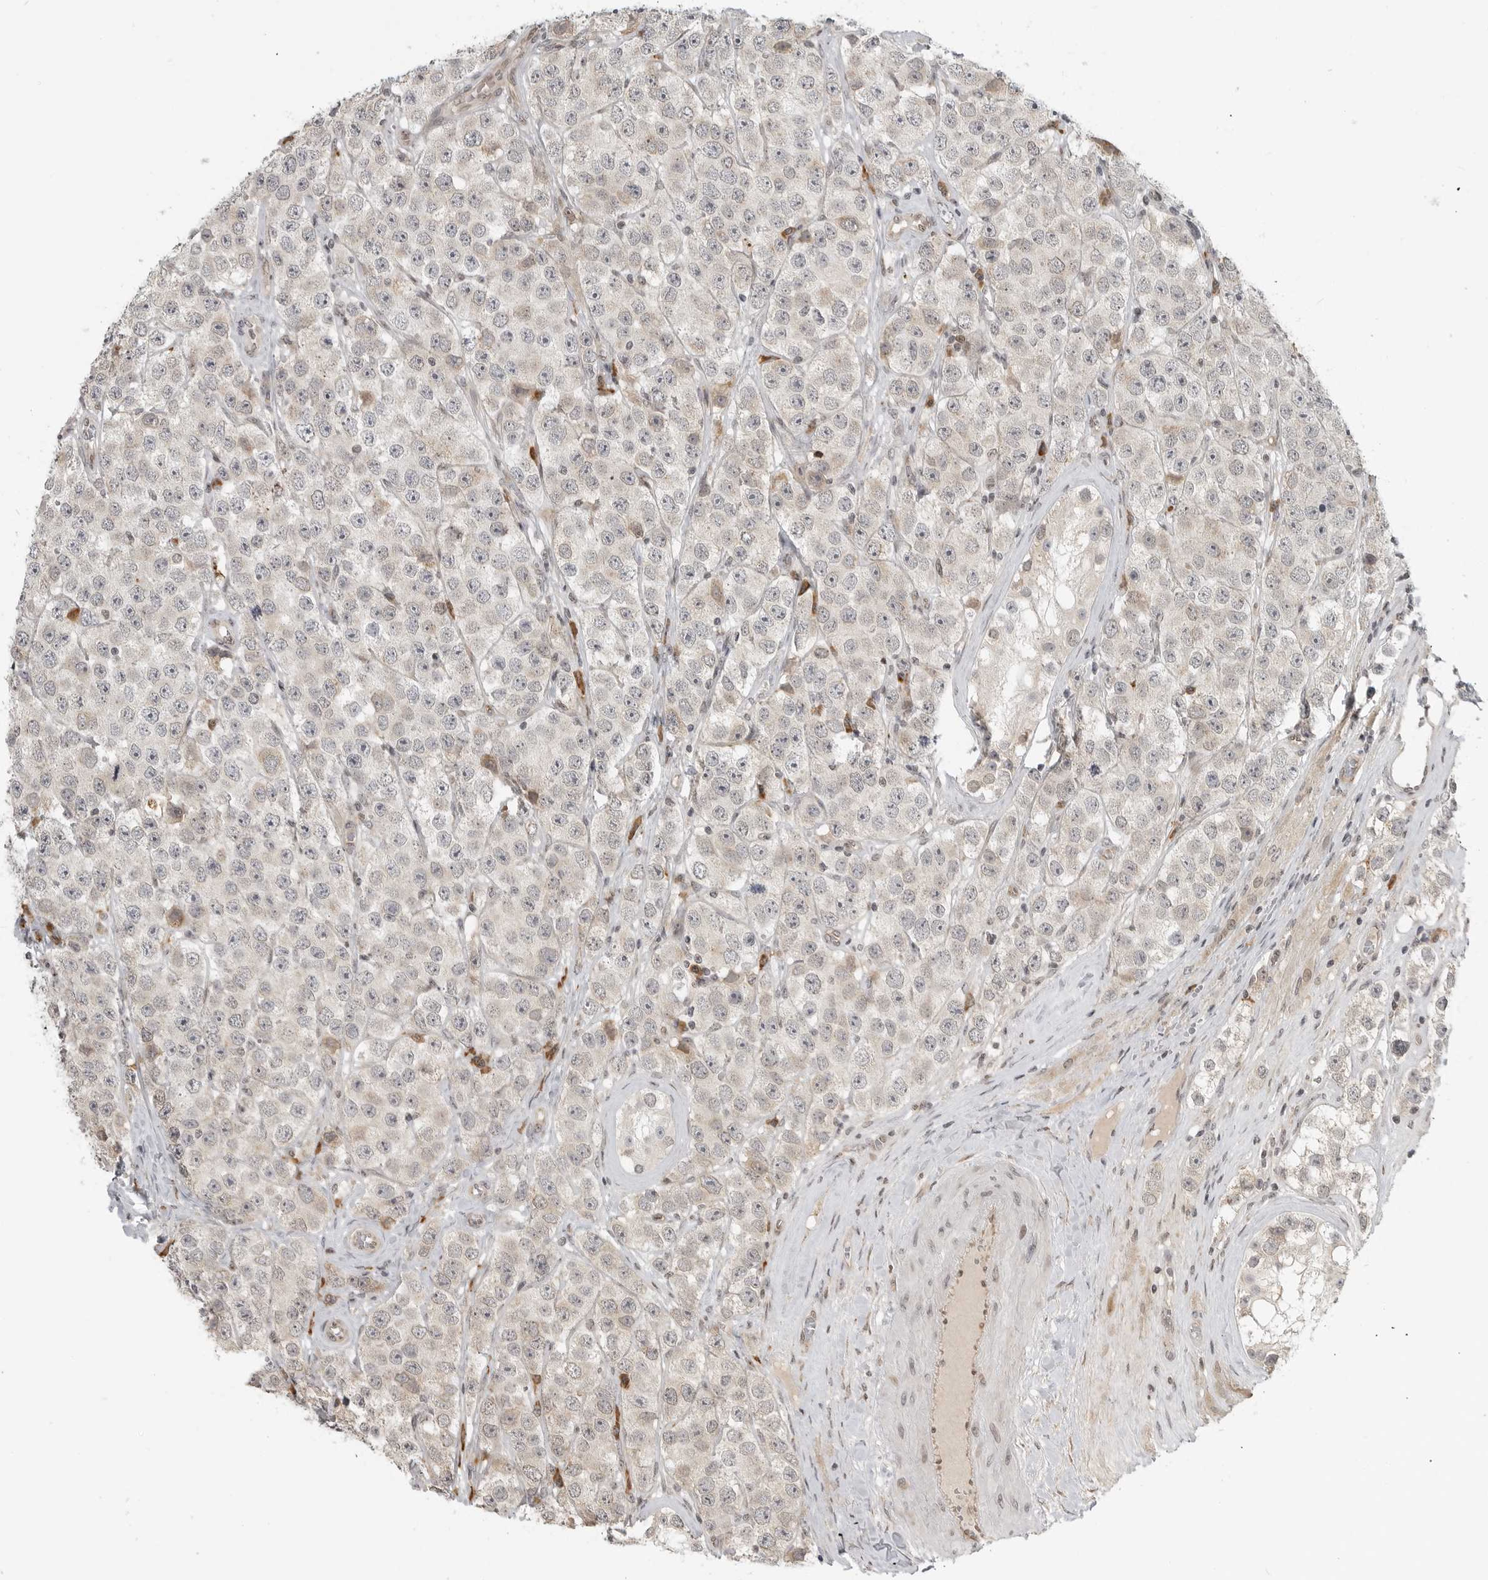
{"staining": {"intensity": "negative", "quantity": "none", "location": "none"}, "tissue": "testis cancer", "cell_type": "Tumor cells", "image_type": "cancer", "snomed": [{"axis": "morphology", "description": "Seminoma, NOS"}, {"axis": "topography", "description": "Testis"}], "caption": "This is an immunohistochemistry (IHC) photomicrograph of testis cancer. There is no positivity in tumor cells.", "gene": "CEP295NL", "patient": {"sex": "male", "age": 28}}